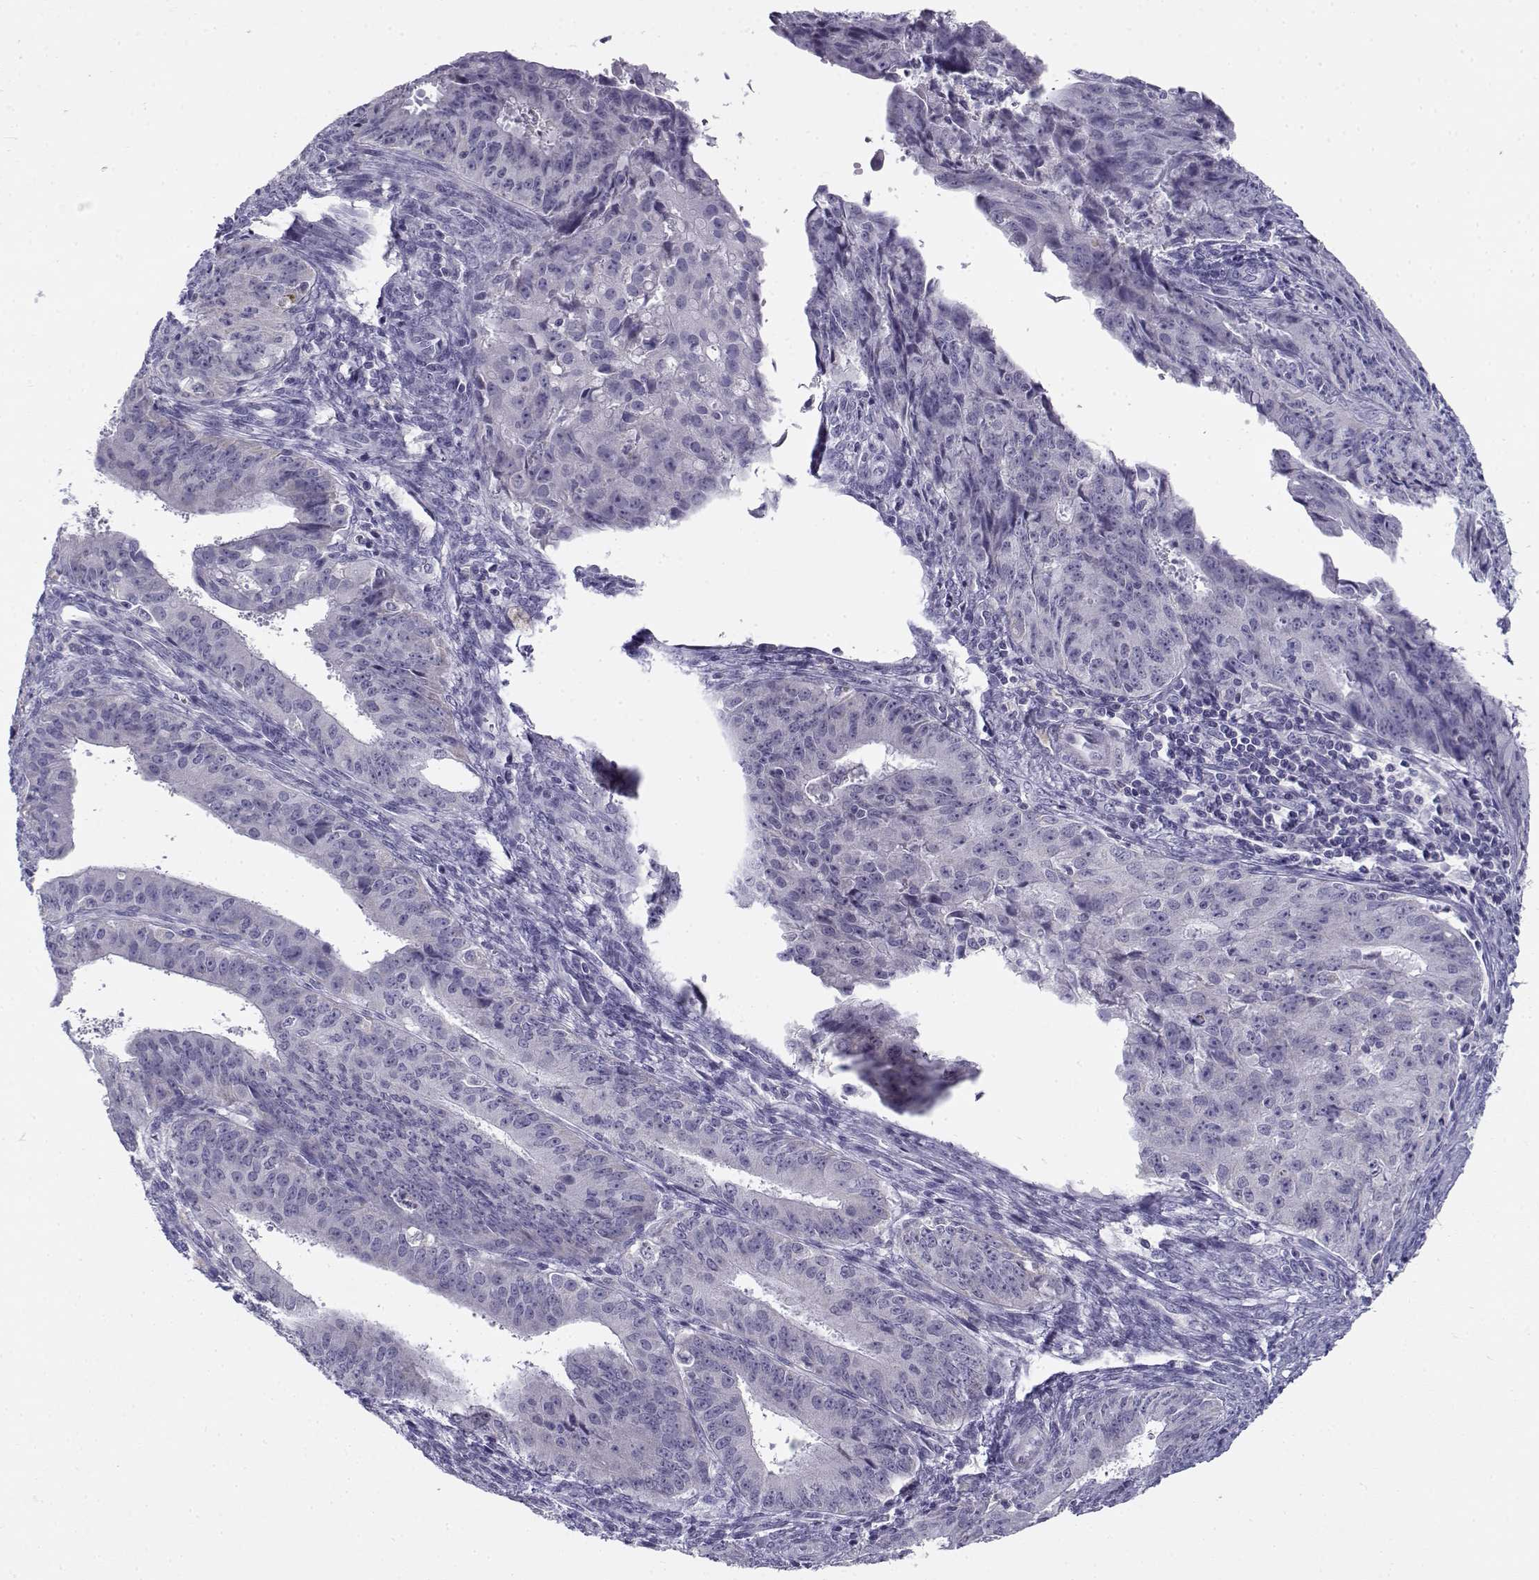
{"staining": {"intensity": "negative", "quantity": "none", "location": "none"}, "tissue": "ovarian cancer", "cell_type": "Tumor cells", "image_type": "cancer", "snomed": [{"axis": "morphology", "description": "Carcinoma, endometroid"}, {"axis": "topography", "description": "Ovary"}], "caption": "This micrograph is of ovarian endometroid carcinoma stained with IHC to label a protein in brown with the nuclei are counter-stained blue. There is no expression in tumor cells. The staining was performed using DAB to visualize the protein expression in brown, while the nuclei were stained in blue with hematoxylin (Magnification: 20x).", "gene": "FAM166A", "patient": {"sex": "female", "age": 42}}